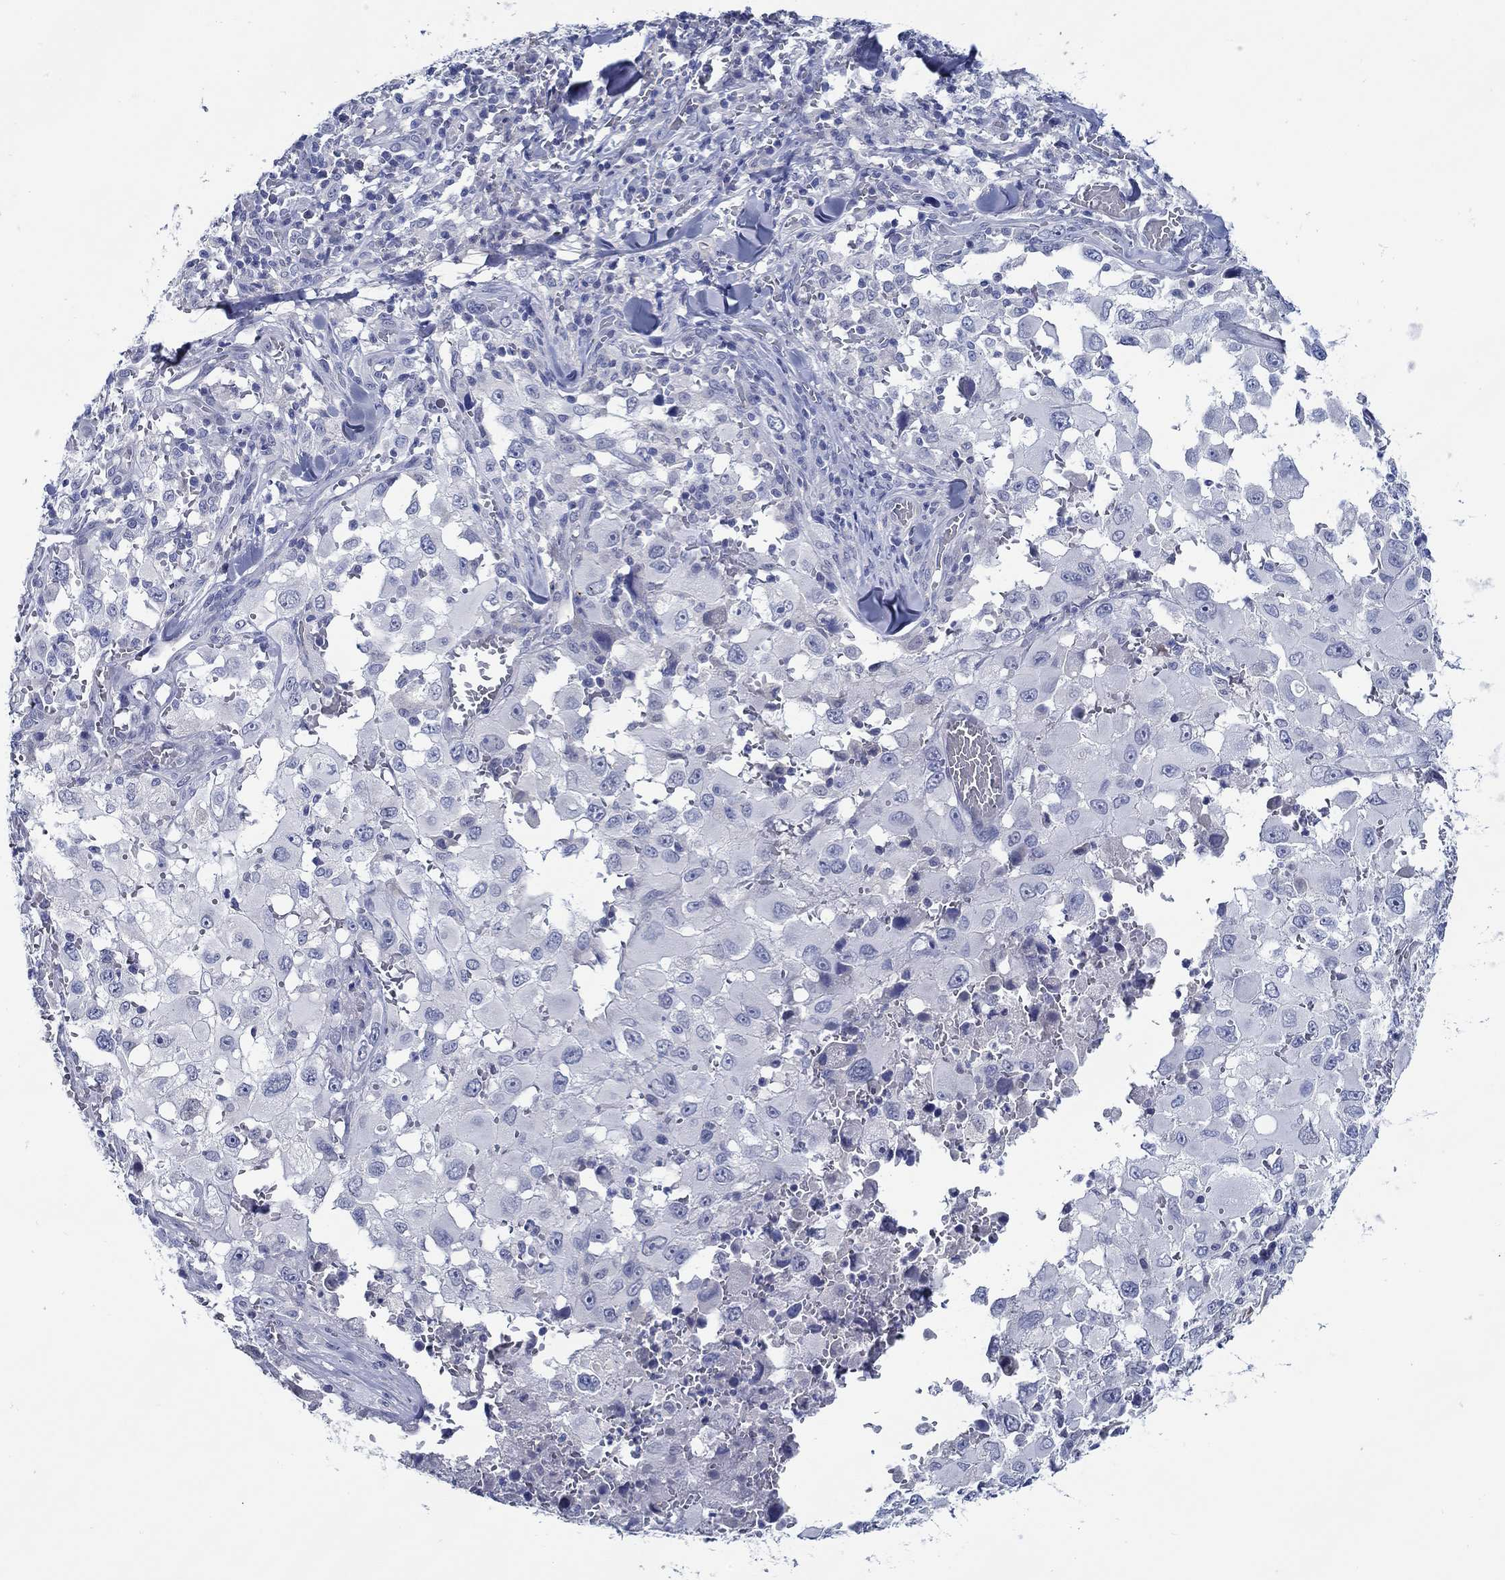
{"staining": {"intensity": "negative", "quantity": "none", "location": "none"}, "tissue": "melanoma", "cell_type": "Tumor cells", "image_type": "cancer", "snomed": [{"axis": "morphology", "description": "Malignant melanoma, Metastatic site"}, {"axis": "topography", "description": "Lymph node"}], "caption": "Tumor cells show no significant protein positivity in malignant melanoma (metastatic site). (DAB (3,3'-diaminobenzidine) immunohistochemistry with hematoxylin counter stain).", "gene": "MC2R", "patient": {"sex": "male", "age": 50}}